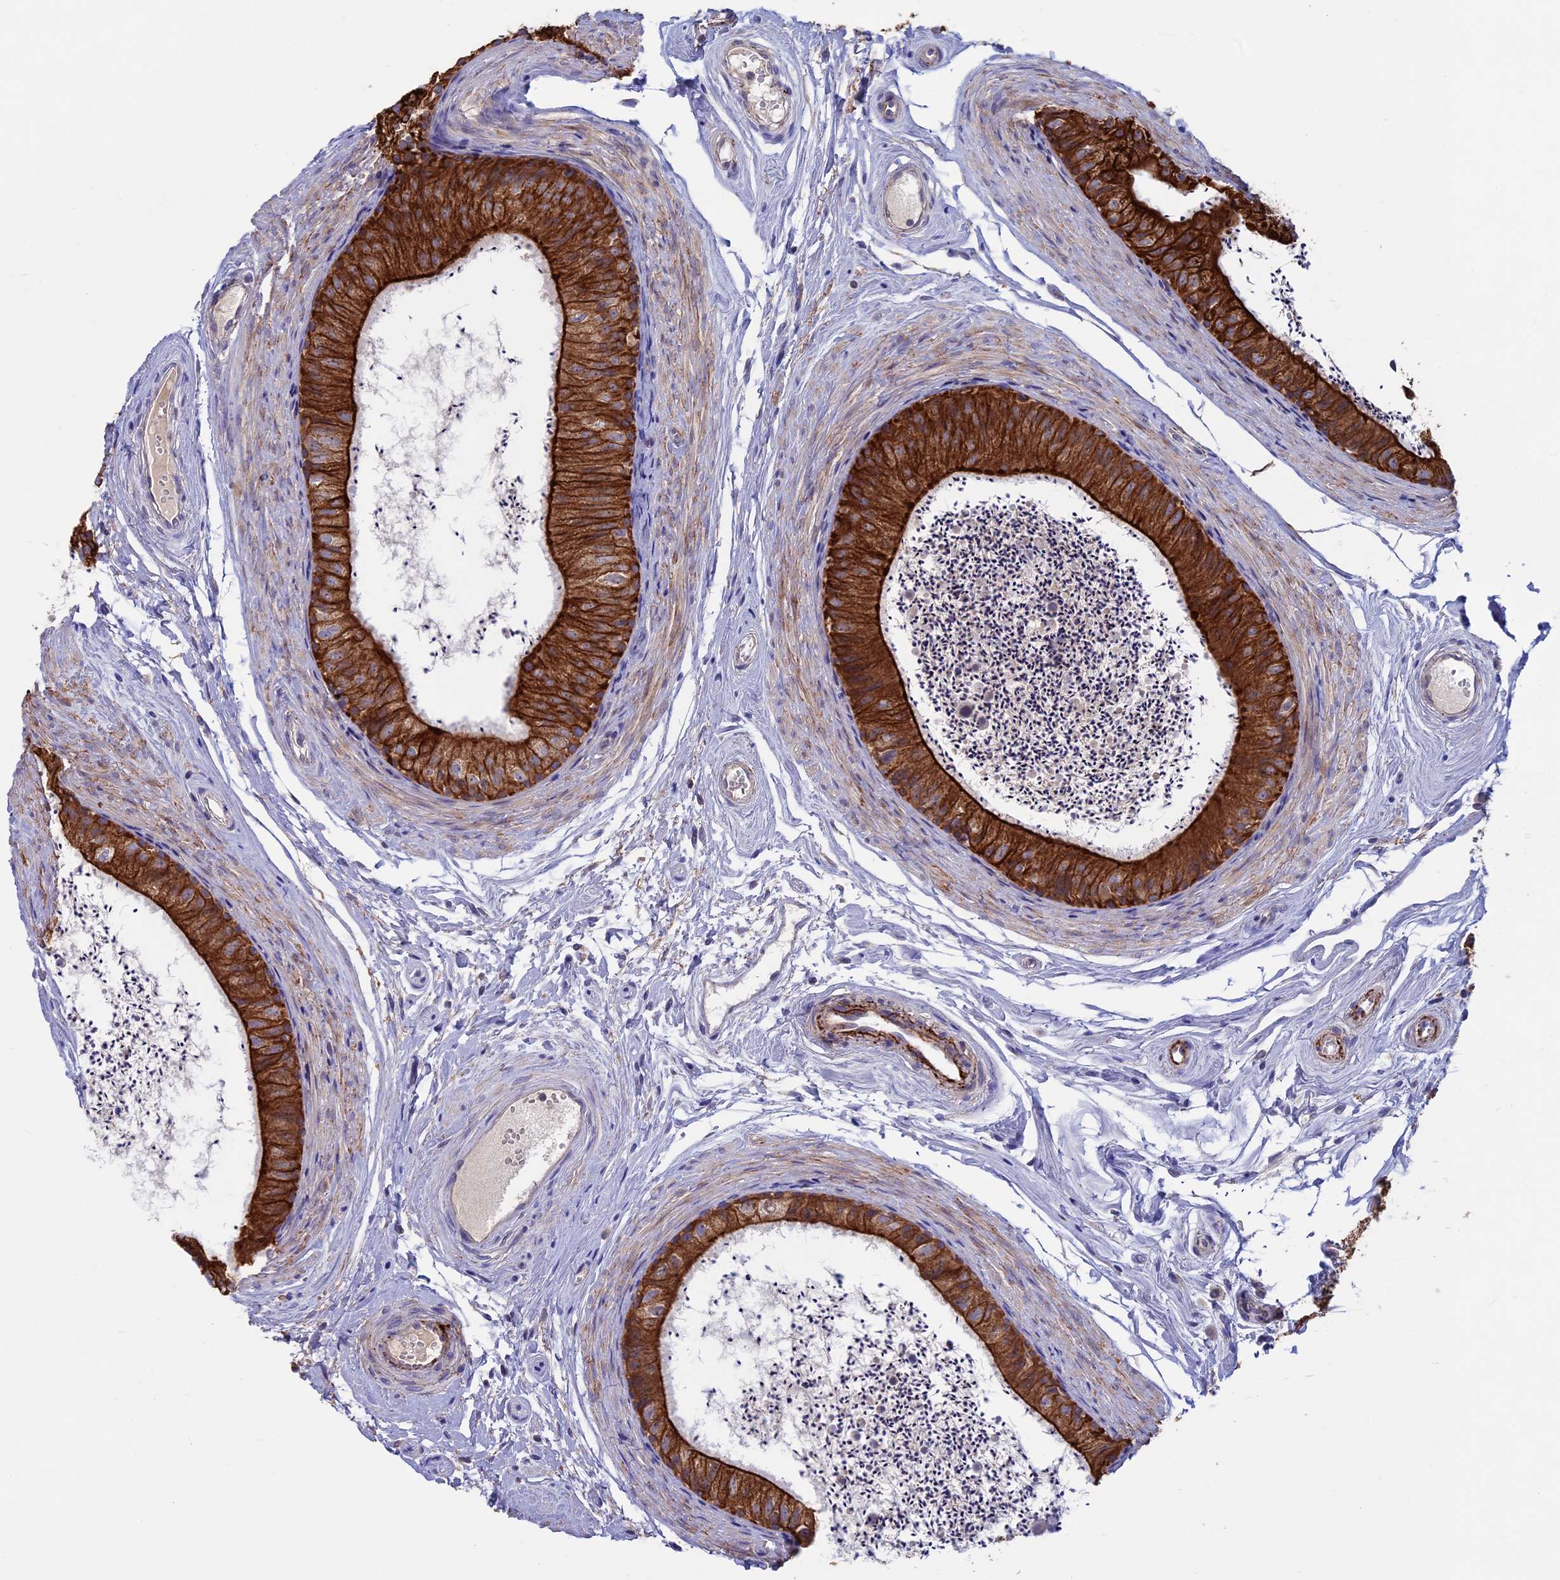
{"staining": {"intensity": "strong", "quantity": ">75%", "location": "cytoplasmic/membranous"}, "tissue": "epididymis", "cell_type": "Glandular cells", "image_type": "normal", "snomed": [{"axis": "morphology", "description": "Normal tissue, NOS"}, {"axis": "topography", "description": "Epididymis"}], "caption": "Glandular cells exhibit strong cytoplasmic/membranous staining in approximately >75% of cells in unremarkable epididymis.", "gene": "PTPN9", "patient": {"sex": "male", "age": 56}}